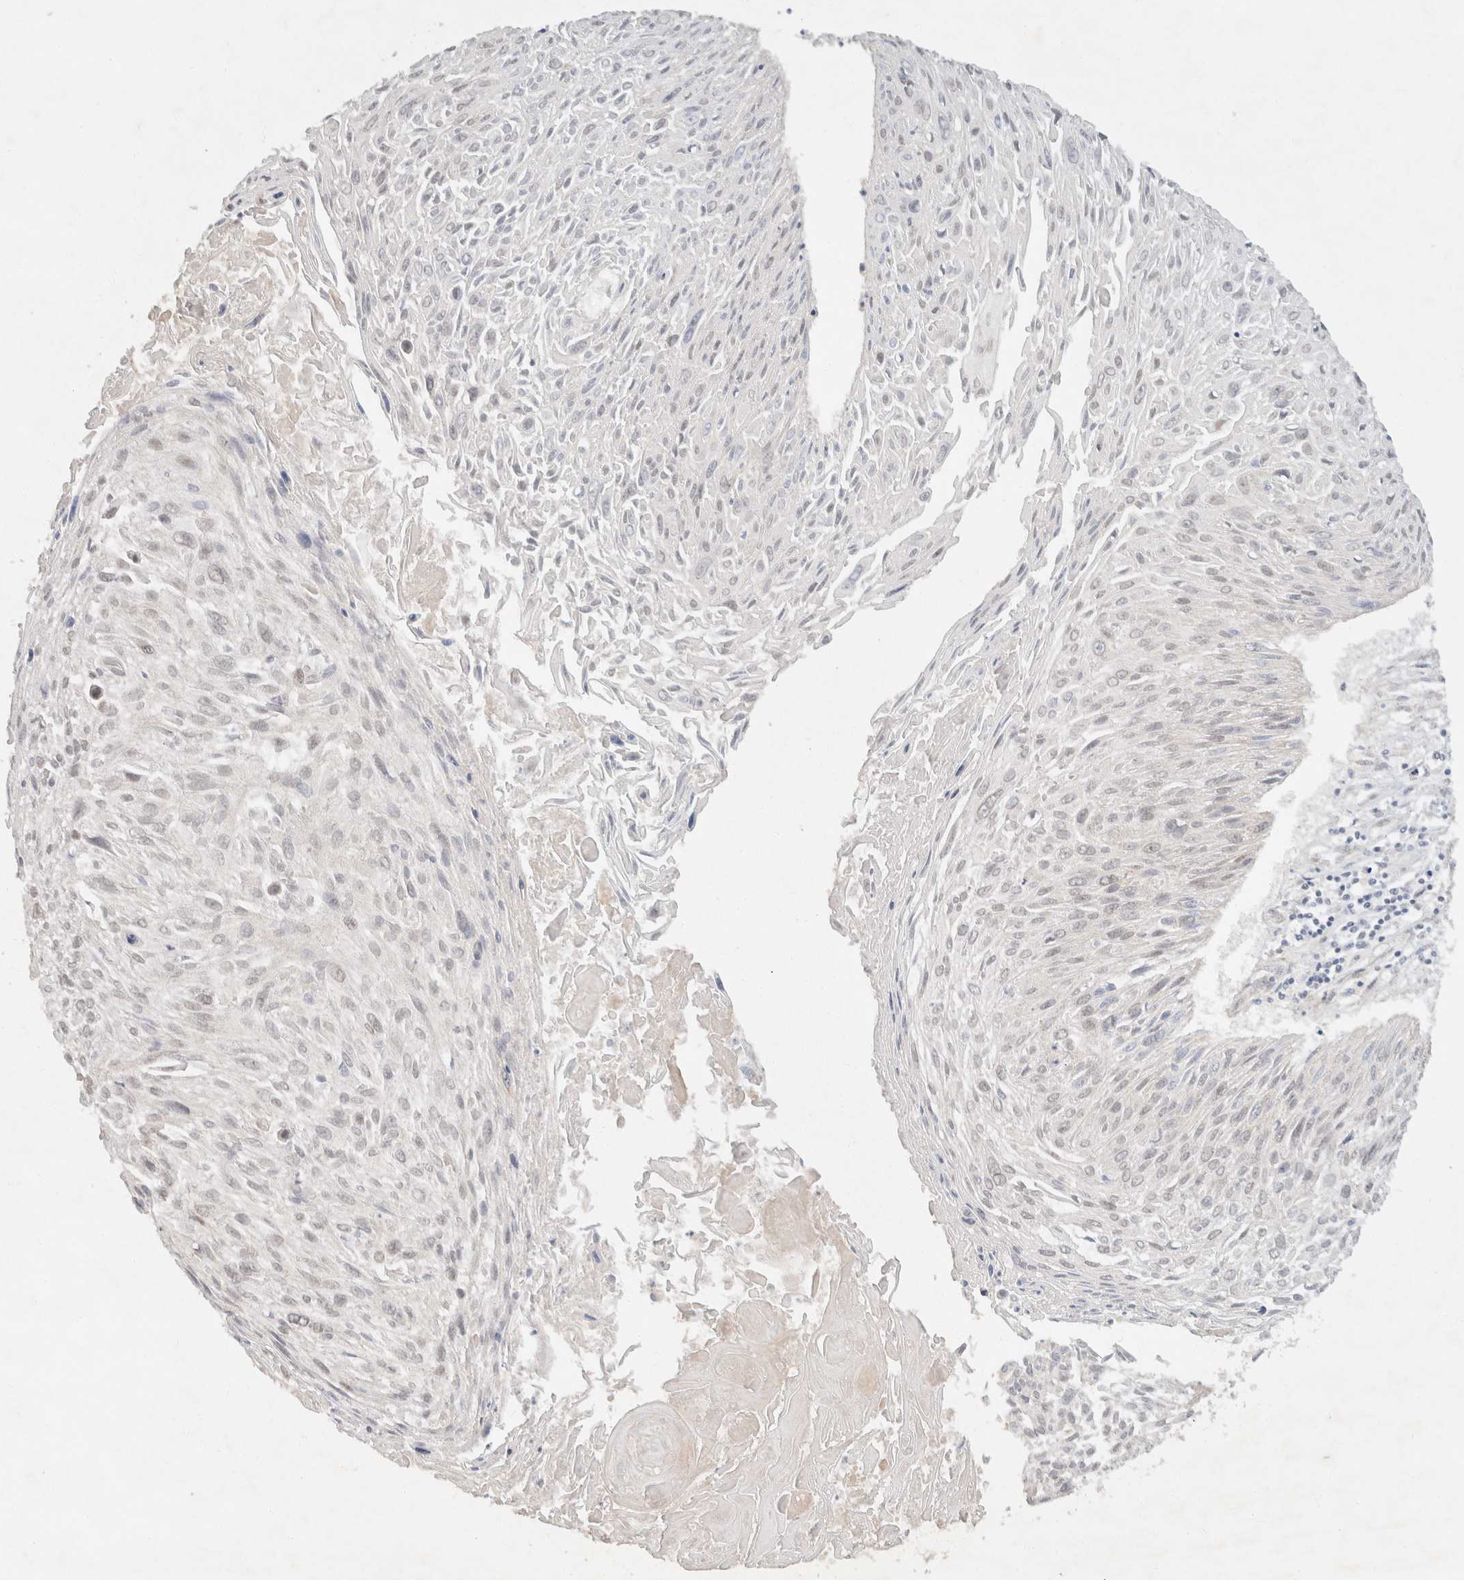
{"staining": {"intensity": "negative", "quantity": "none", "location": "none"}, "tissue": "cervical cancer", "cell_type": "Tumor cells", "image_type": "cancer", "snomed": [{"axis": "morphology", "description": "Squamous cell carcinoma, NOS"}, {"axis": "topography", "description": "Cervix"}], "caption": "Immunohistochemistry (IHC) of squamous cell carcinoma (cervical) reveals no staining in tumor cells.", "gene": "TACC1", "patient": {"sex": "female", "age": 51}}